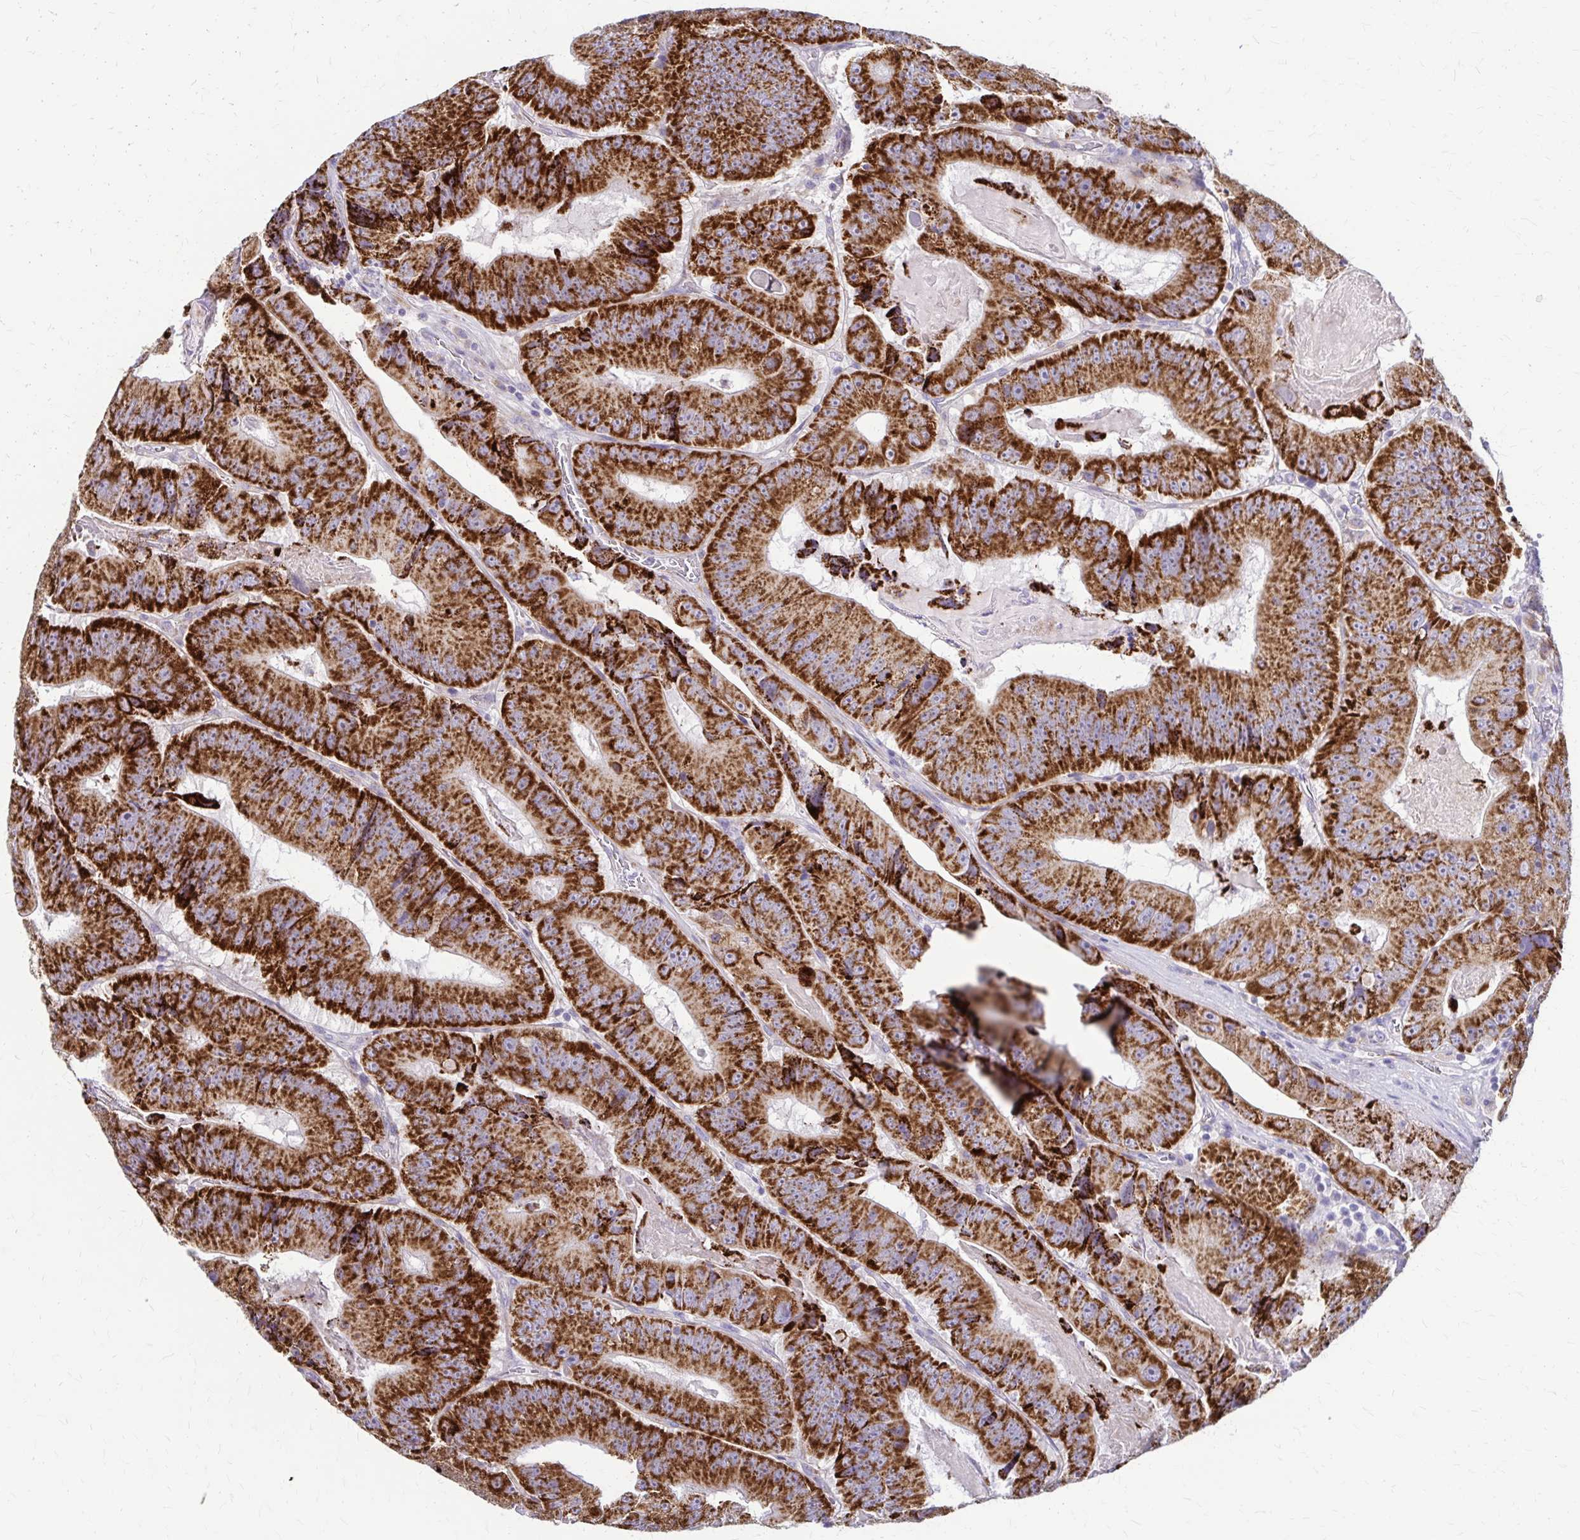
{"staining": {"intensity": "strong", "quantity": ">75%", "location": "cytoplasmic/membranous"}, "tissue": "colorectal cancer", "cell_type": "Tumor cells", "image_type": "cancer", "snomed": [{"axis": "morphology", "description": "Adenocarcinoma, NOS"}, {"axis": "topography", "description": "Colon"}], "caption": "Tumor cells display high levels of strong cytoplasmic/membranous expression in approximately >75% of cells in colorectal cancer.", "gene": "SAMD13", "patient": {"sex": "female", "age": 86}}